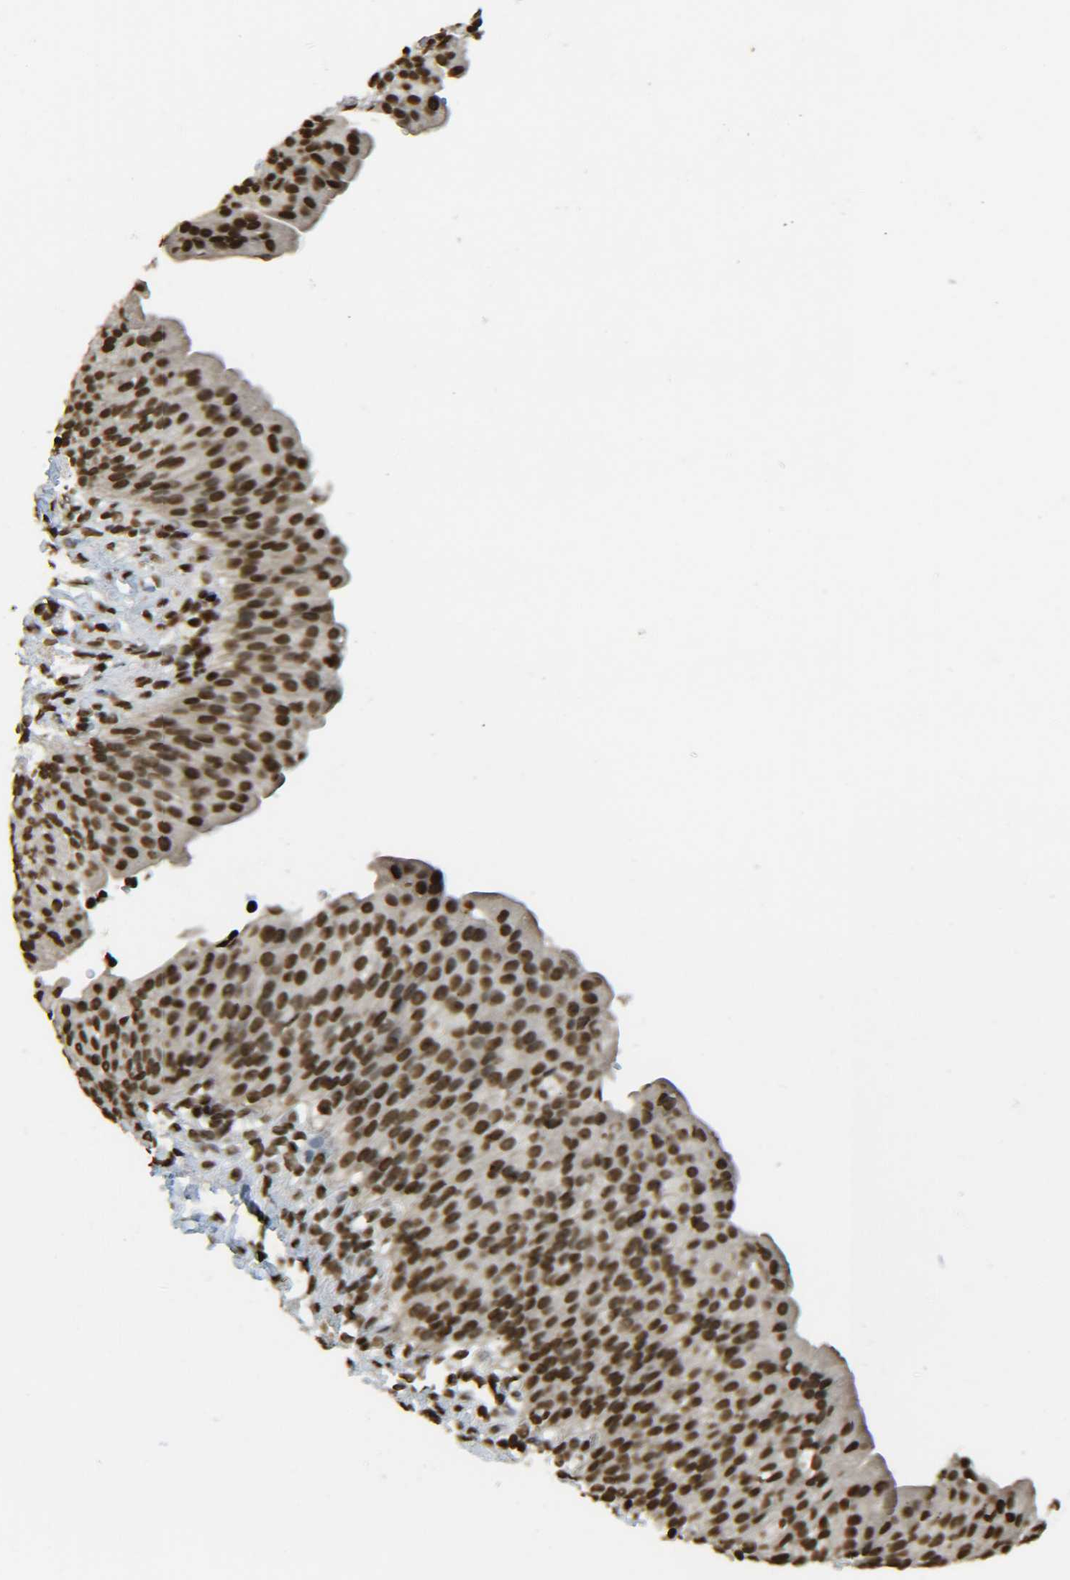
{"staining": {"intensity": "moderate", "quantity": ">75%", "location": "nuclear"}, "tissue": "urinary bladder", "cell_type": "Urothelial cells", "image_type": "normal", "snomed": [{"axis": "morphology", "description": "Normal tissue, NOS"}, {"axis": "topography", "description": "Urinary bladder"}], "caption": "Urinary bladder was stained to show a protein in brown. There is medium levels of moderate nuclear staining in approximately >75% of urothelial cells. (DAB = brown stain, brightfield microscopy at high magnification).", "gene": "H4C16", "patient": {"sex": "female", "age": 79}}